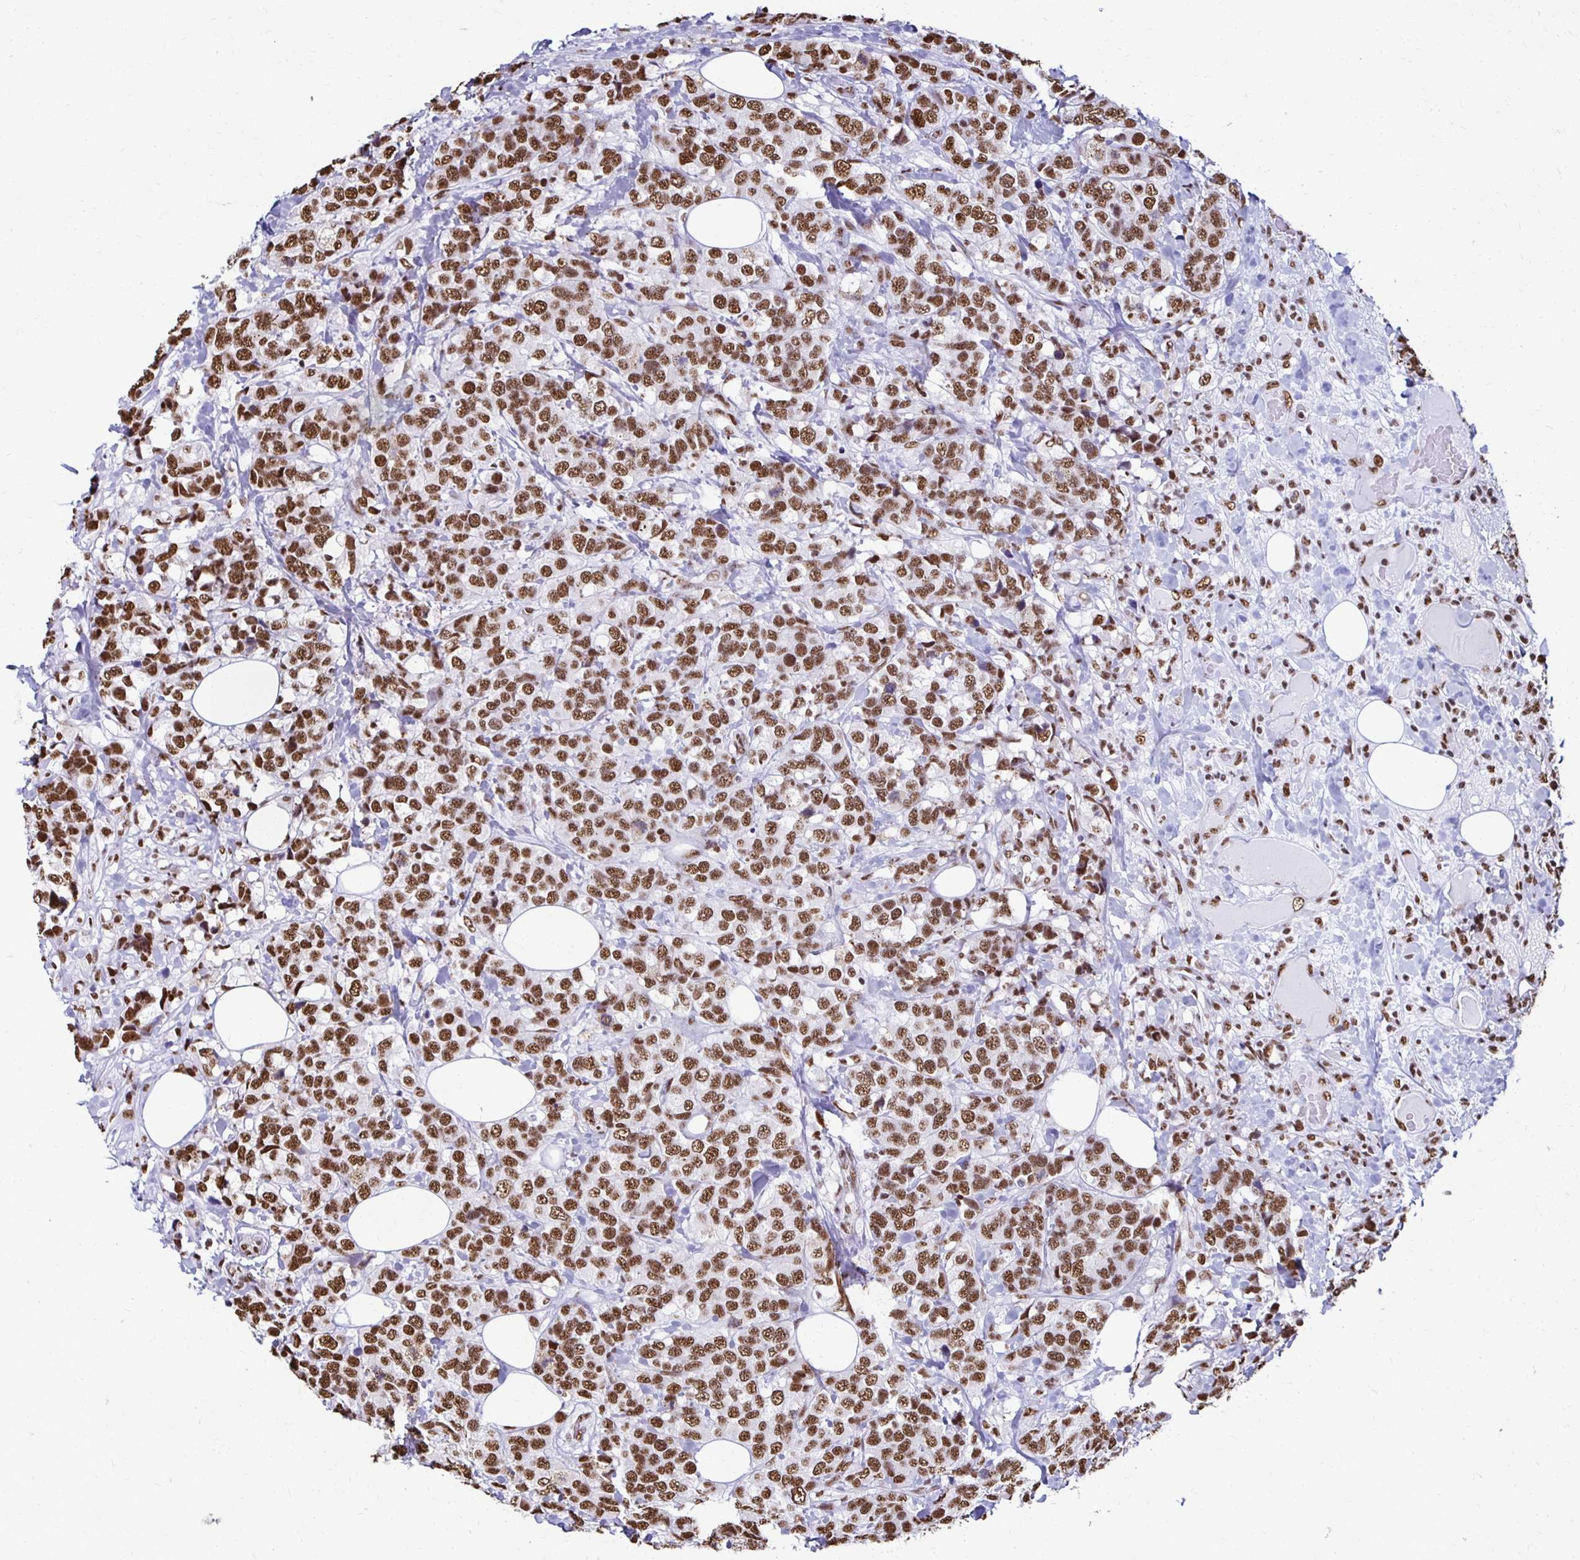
{"staining": {"intensity": "strong", "quantity": ">75%", "location": "nuclear"}, "tissue": "breast cancer", "cell_type": "Tumor cells", "image_type": "cancer", "snomed": [{"axis": "morphology", "description": "Lobular carcinoma"}, {"axis": "topography", "description": "Breast"}], "caption": "Immunohistochemical staining of human breast lobular carcinoma exhibits high levels of strong nuclear protein positivity in about >75% of tumor cells. The protein of interest is shown in brown color, while the nuclei are stained blue.", "gene": "NONO", "patient": {"sex": "female", "age": 59}}